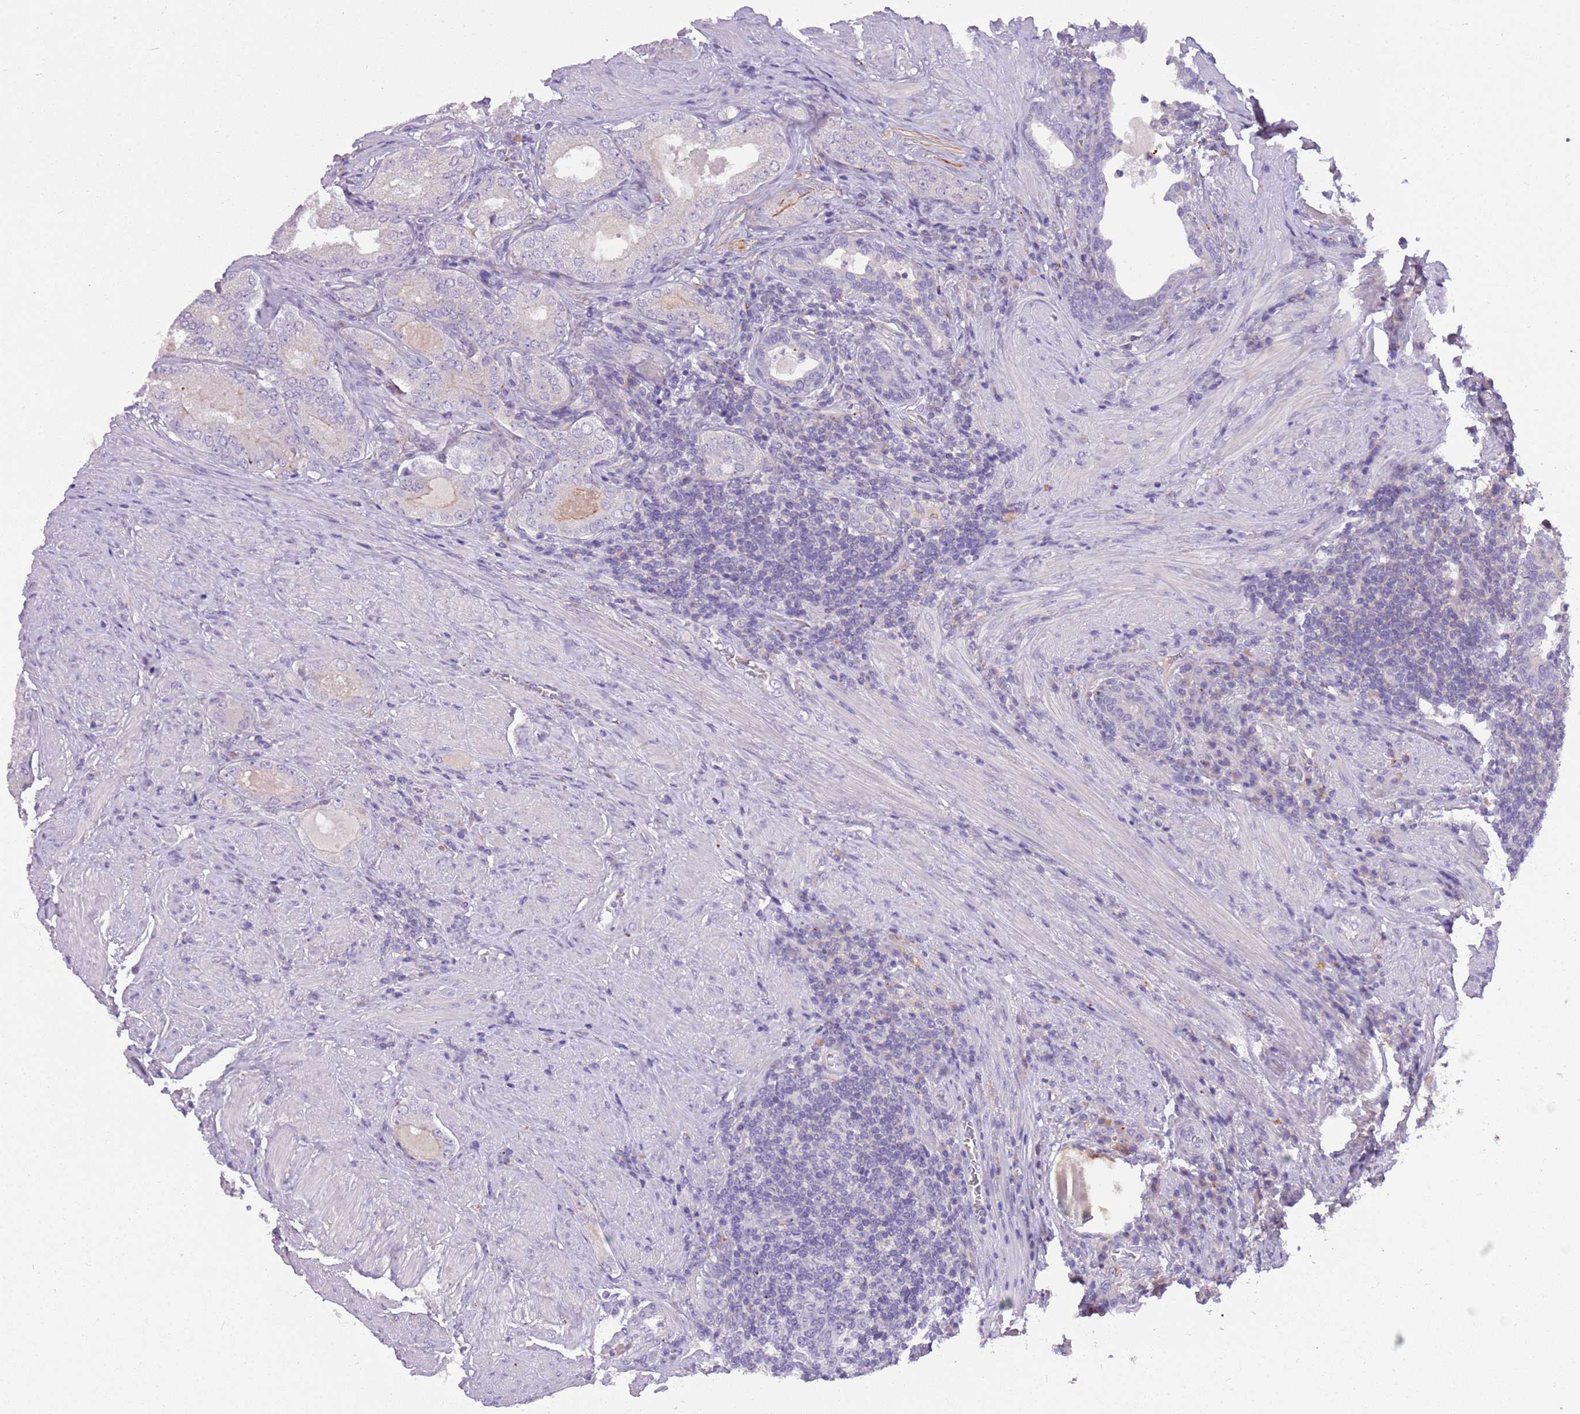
{"staining": {"intensity": "negative", "quantity": "none", "location": "none"}, "tissue": "prostate cancer", "cell_type": "Tumor cells", "image_type": "cancer", "snomed": [{"axis": "morphology", "description": "Adenocarcinoma, Low grade"}, {"axis": "topography", "description": "Prostate"}], "caption": "Histopathology image shows no protein expression in tumor cells of prostate cancer tissue.", "gene": "CFAP73", "patient": {"sex": "male", "age": 68}}